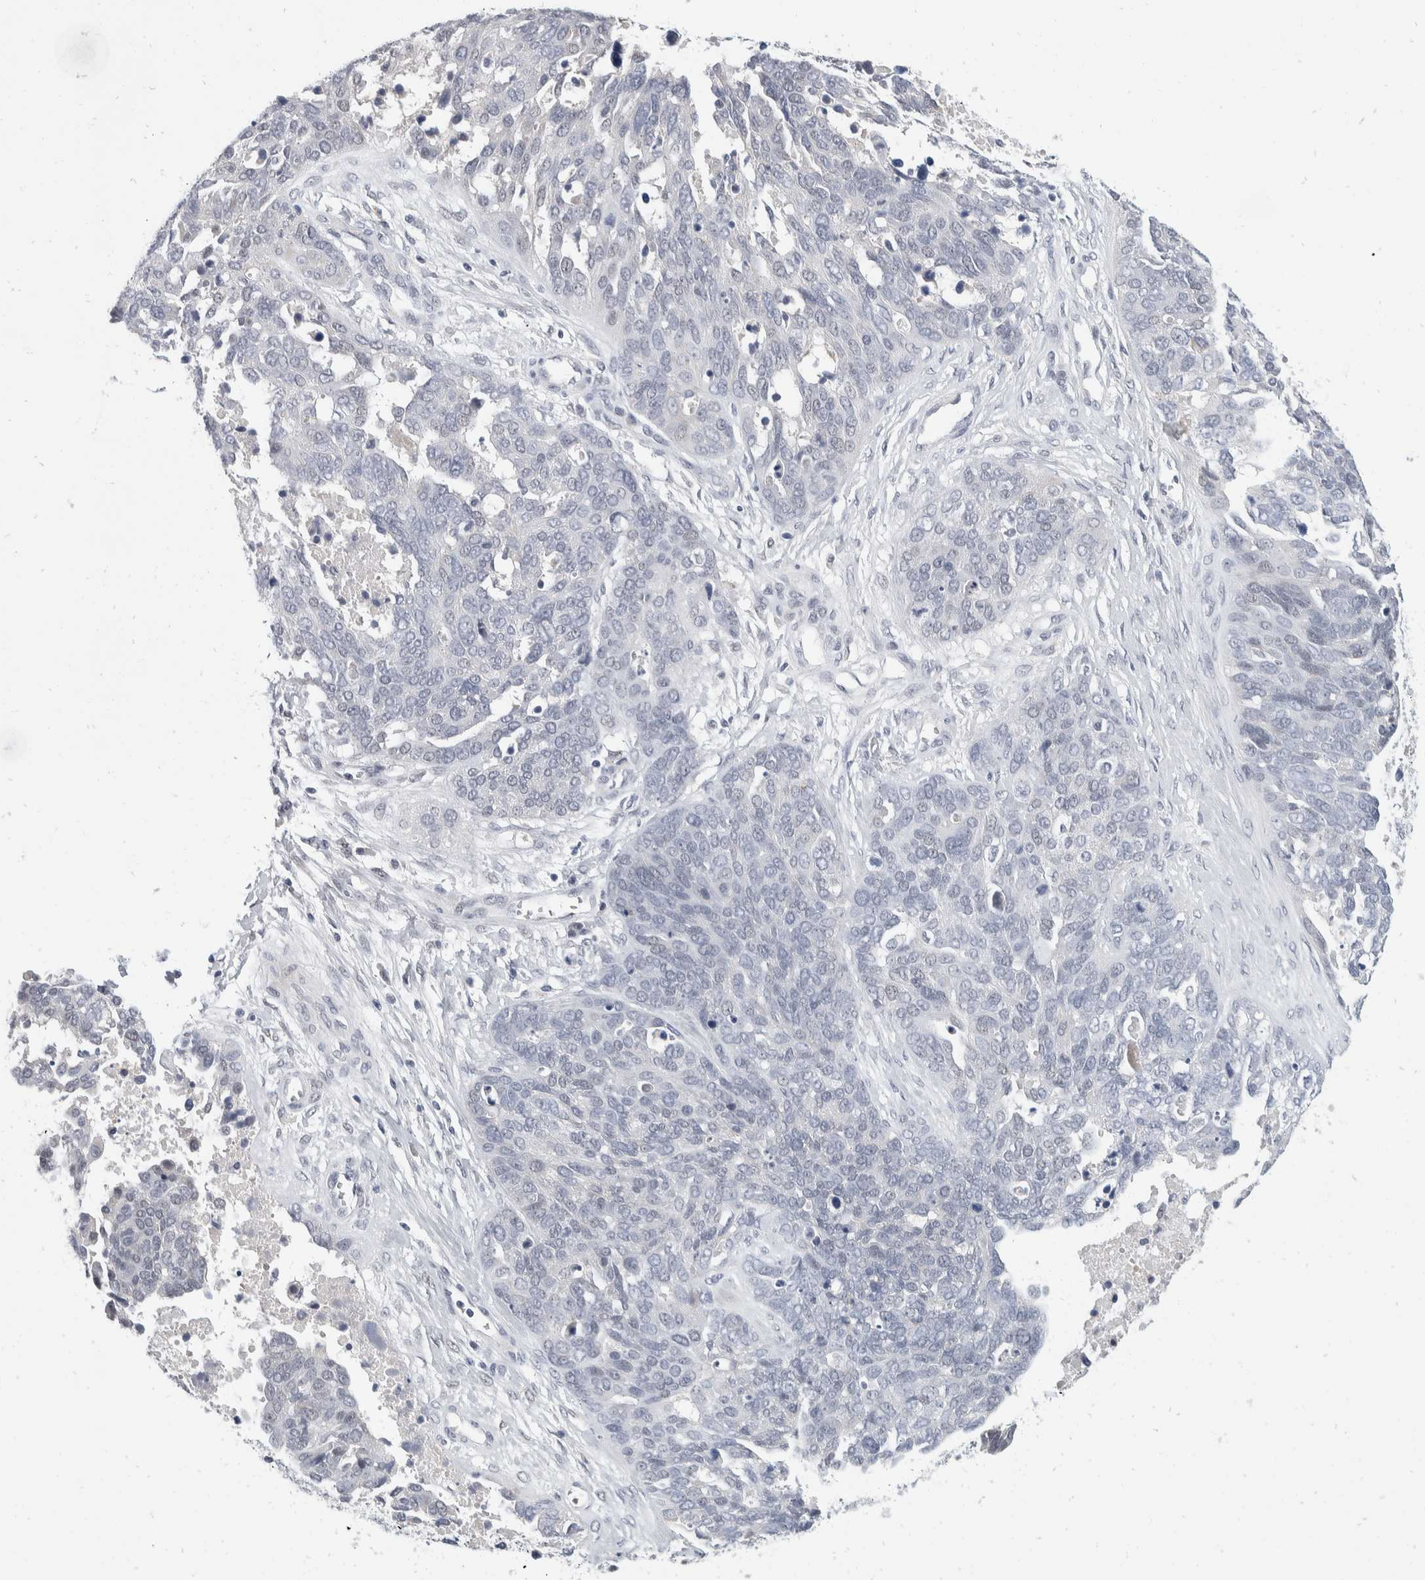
{"staining": {"intensity": "negative", "quantity": "none", "location": "none"}, "tissue": "ovarian cancer", "cell_type": "Tumor cells", "image_type": "cancer", "snomed": [{"axis": "morphology", "description": "Cystadenocarcinoma, serous, NOS"}, {"axis": "topography", "description": "Ovary"}], "caption": "High magnification brightfield microscopy of ovarian cancer stained with DAB (brown) and counterstained with hematoxylin (blue): tumor cells show no significant staining.", "gene": "CATSPERD", "patient": {"sex": "female", "age": 44}}